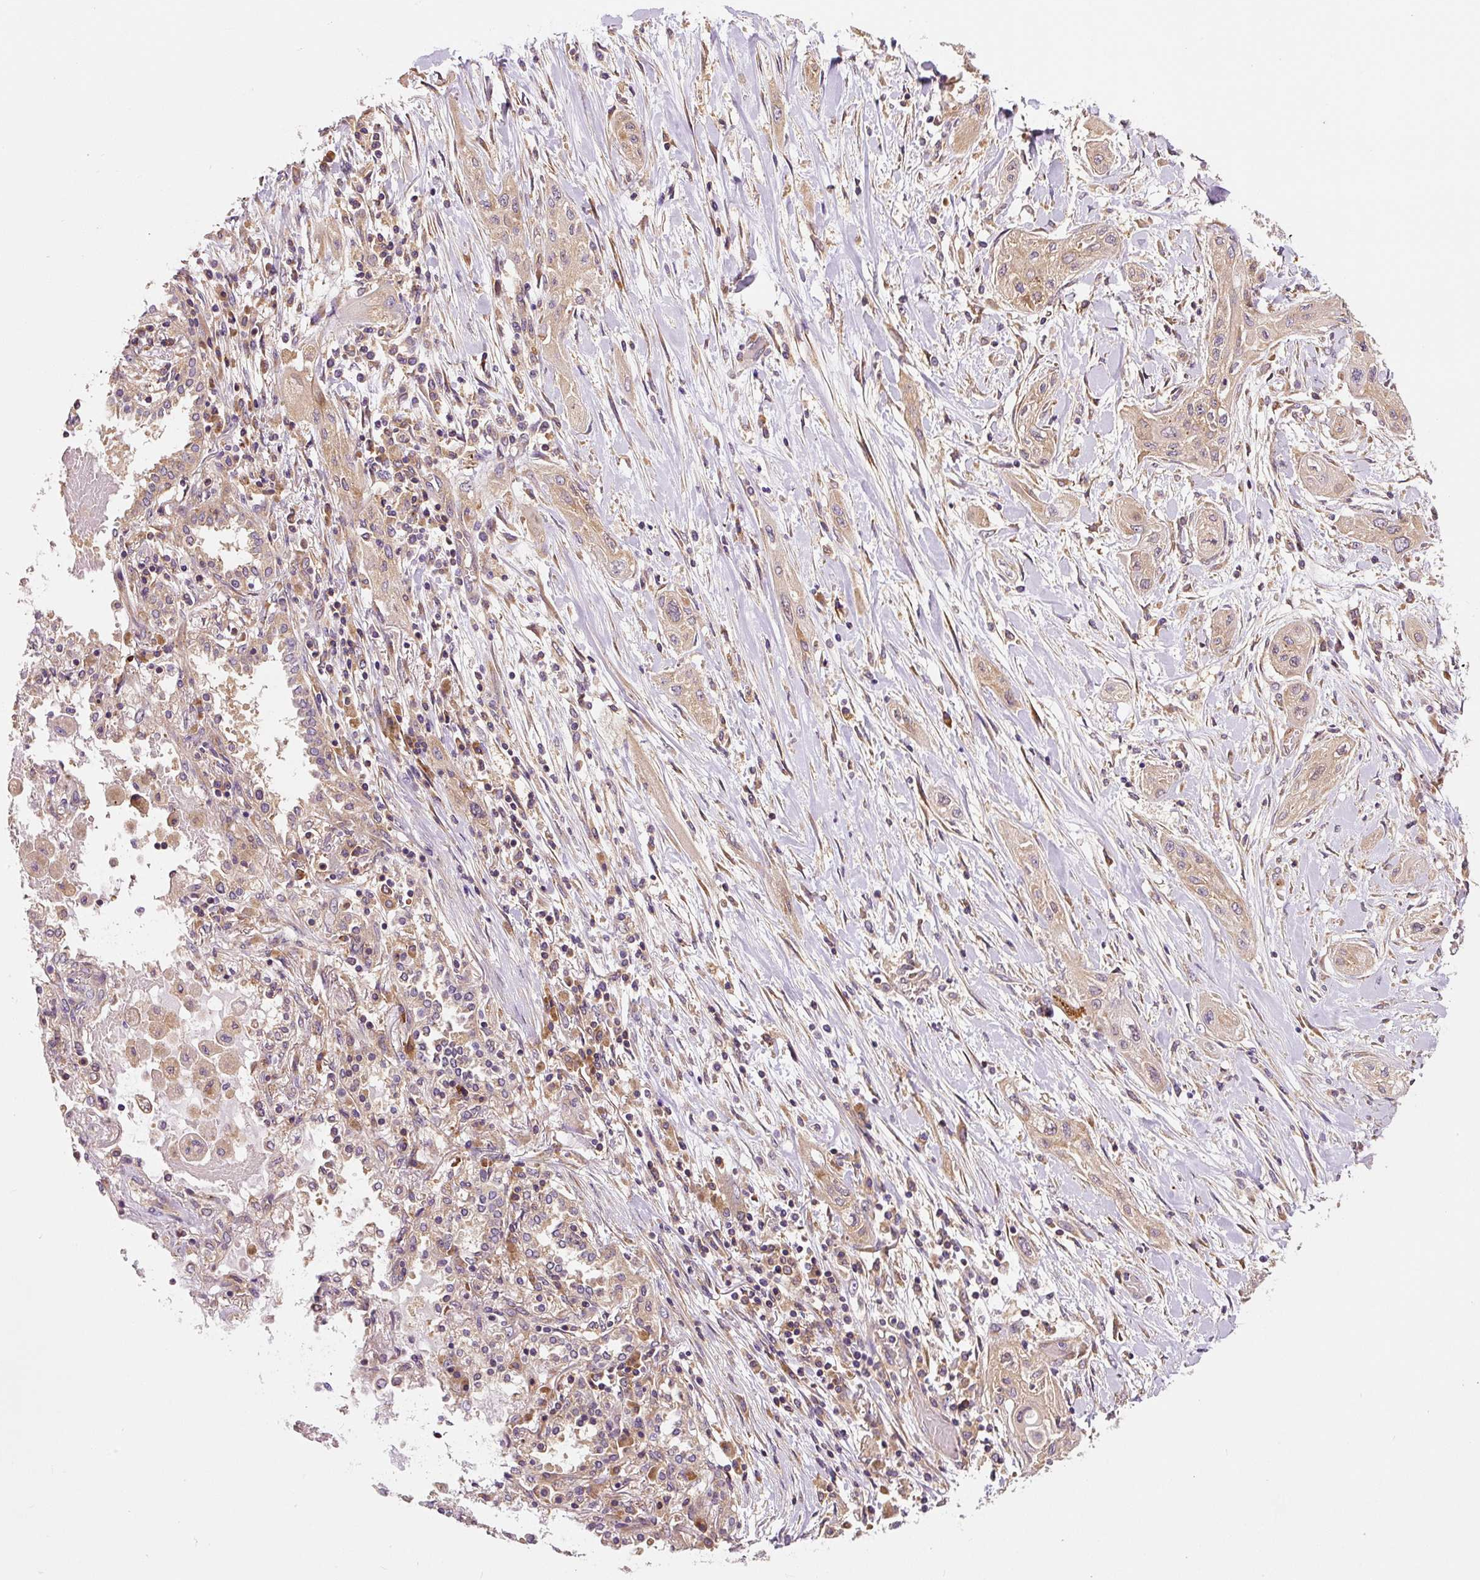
{"staining": {"intensity": "weak", "quantity": ">75%", "location": "cytoplasmic/membranous"}, "tissue": "lung cancer", "cell_type": "Tumor cells", "image_type": "cancer", "snomed": [{"axis": "morphology", "description": "Squamous cell carcinoma, NOS"}, {"axis": "topography", "description": "Lung"}], "caption": "This photomicrograph exhibits lung squamous cell carcinoma stained with immunohistochemistry to label a protein in brown. The cytoplasmic/membranous of tumor cells show weak positivity for the protein. Nuclei are counter-stained blue.", "gene": "EIF2S2", "patient": {"sex": "female", "age": 47}}